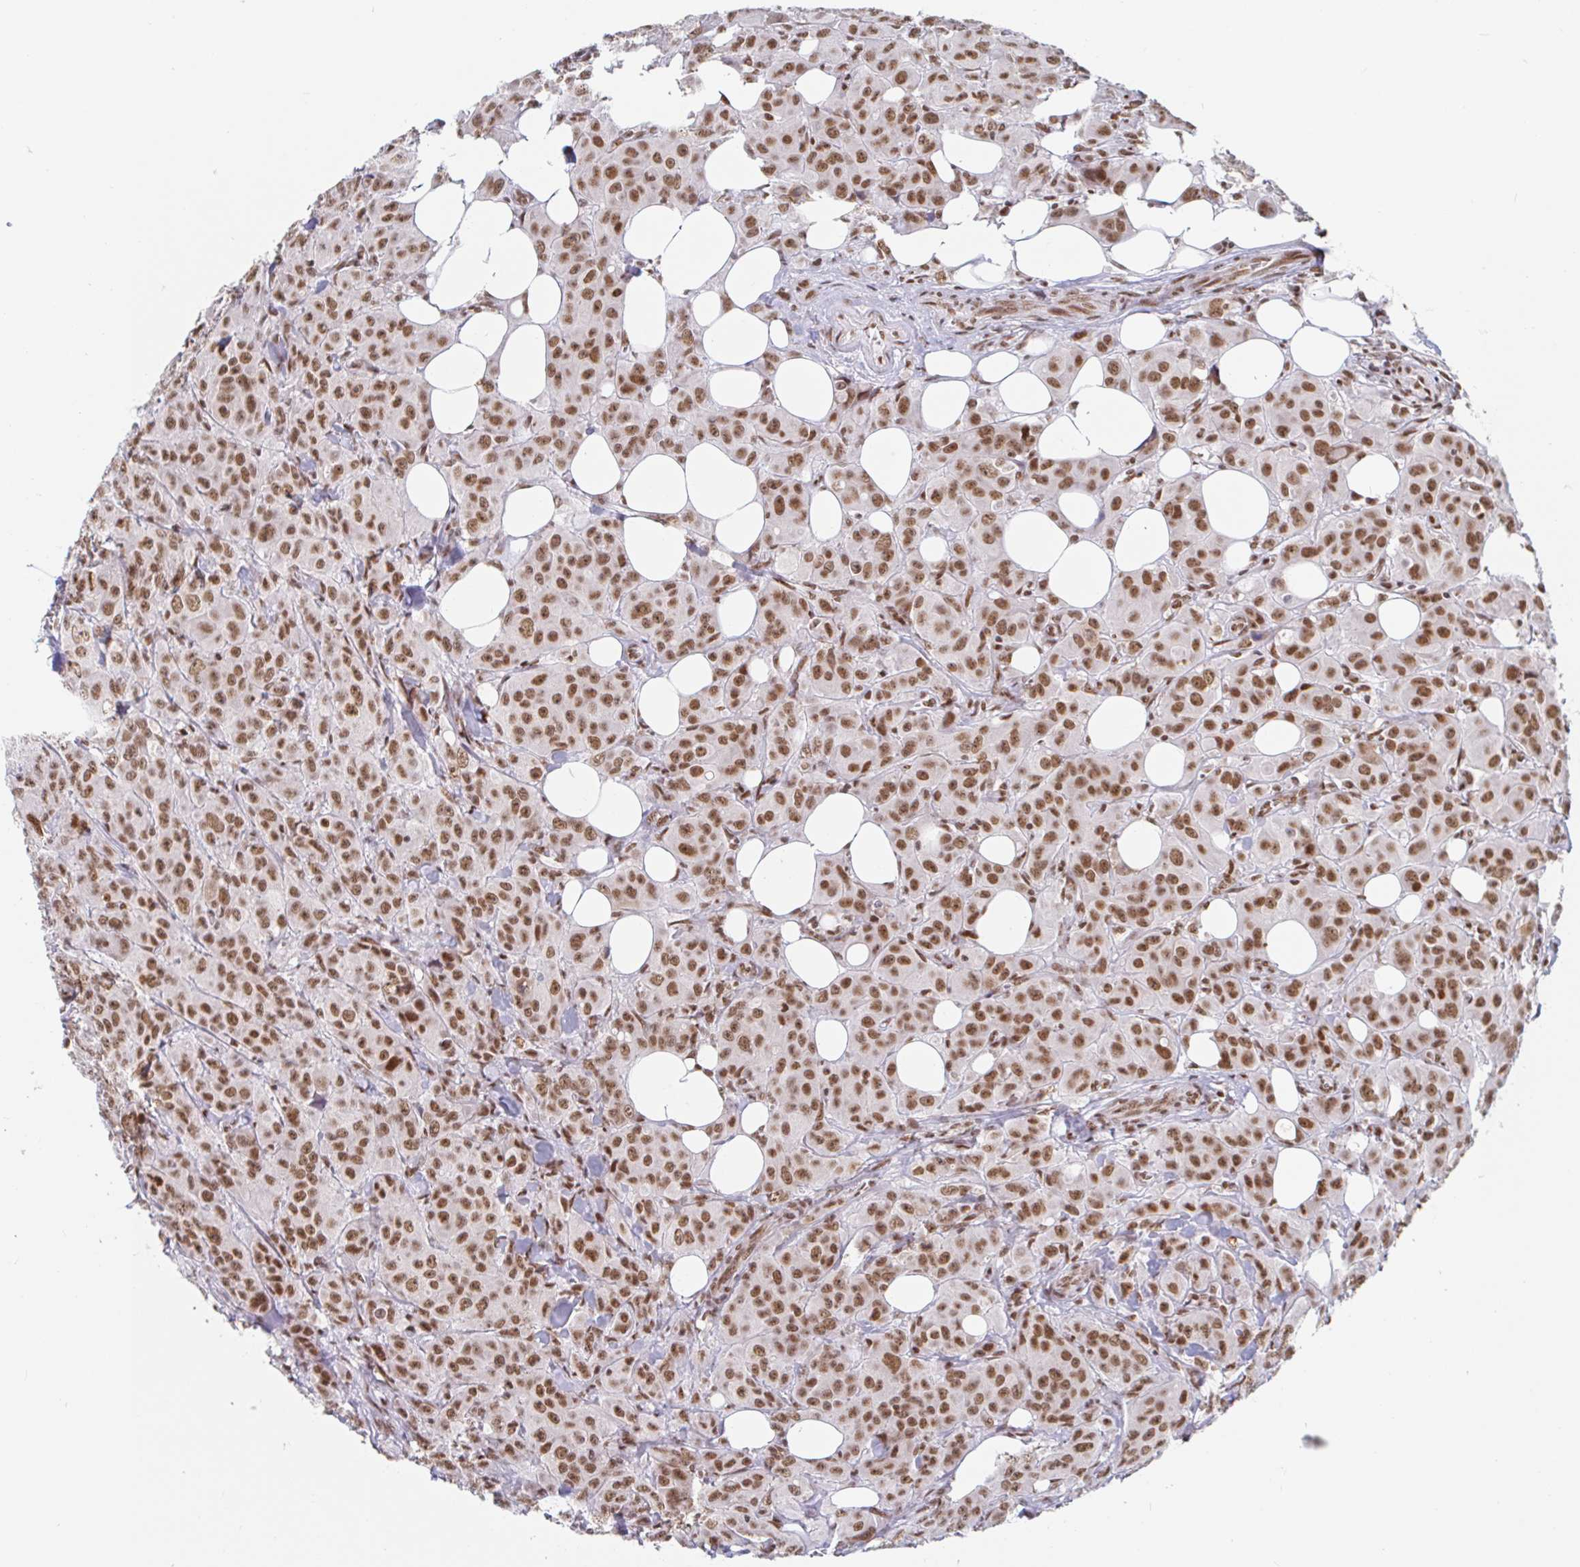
{"staining": {"intensity": "moderate", "quantity": ">75%", "location": "nuclear"}, "tissue": "breast cancer", "cell_type": "Tumor cells", "image_type": "cancer", "snomed": [{"axis": "morphology", "description": "Normal tissue, NOS"}, {"axis": "morphology", "description": "Duct carcinoma"}, {"axis": "topography", "description": "Breast"}], "caption": "The image shows staining of breast intraductal carcinoma, revealing moderate nuclear protein expression (brown color) within tumor cells.", "gene": "RBMX", "patient": {"sex": "female", "age": 43}}